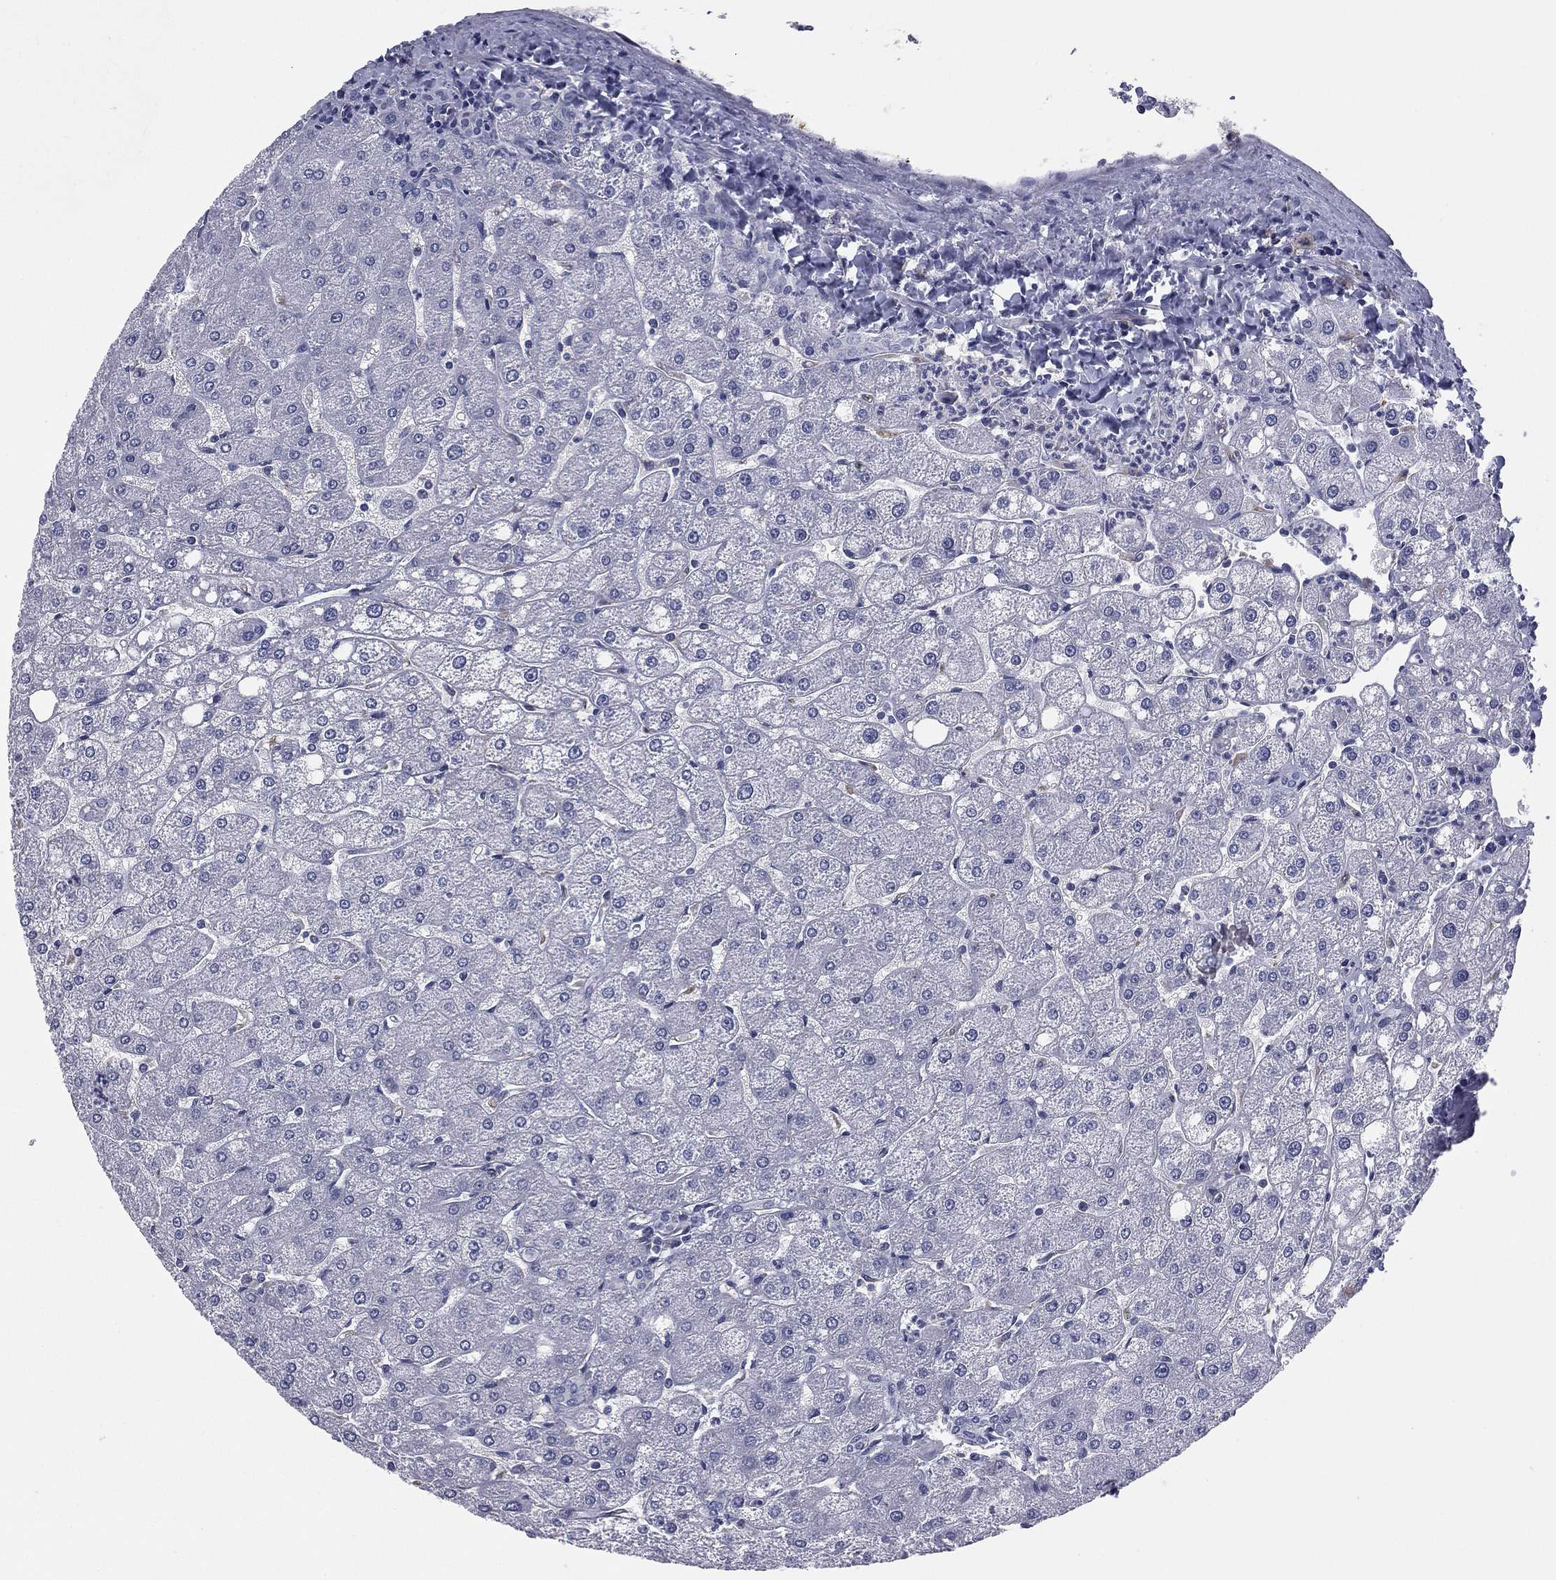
{"staining": {"intensity": "negative", "quantity": "none", "location": "none"}, "tissue": "liver", "cell_type": "Cholangiocytes", "image_type": "normal", "snomed": [{"axis": "morphology", "description": "Normal tissue, NOS"}, {"axis": "topography", "description": "Liver"}], "caption": "Immunohistochemistry (IHC) micrograph of unremarkable human liver stained for a protein (brown), which displays no expression in cholangiocytes. (DAB (3,3'-diaminobenzidine) immunohistochemistry (IHC), high magnification).", "gene": "SCUBE1", "patient": {"sex": "male", "age": 67}}